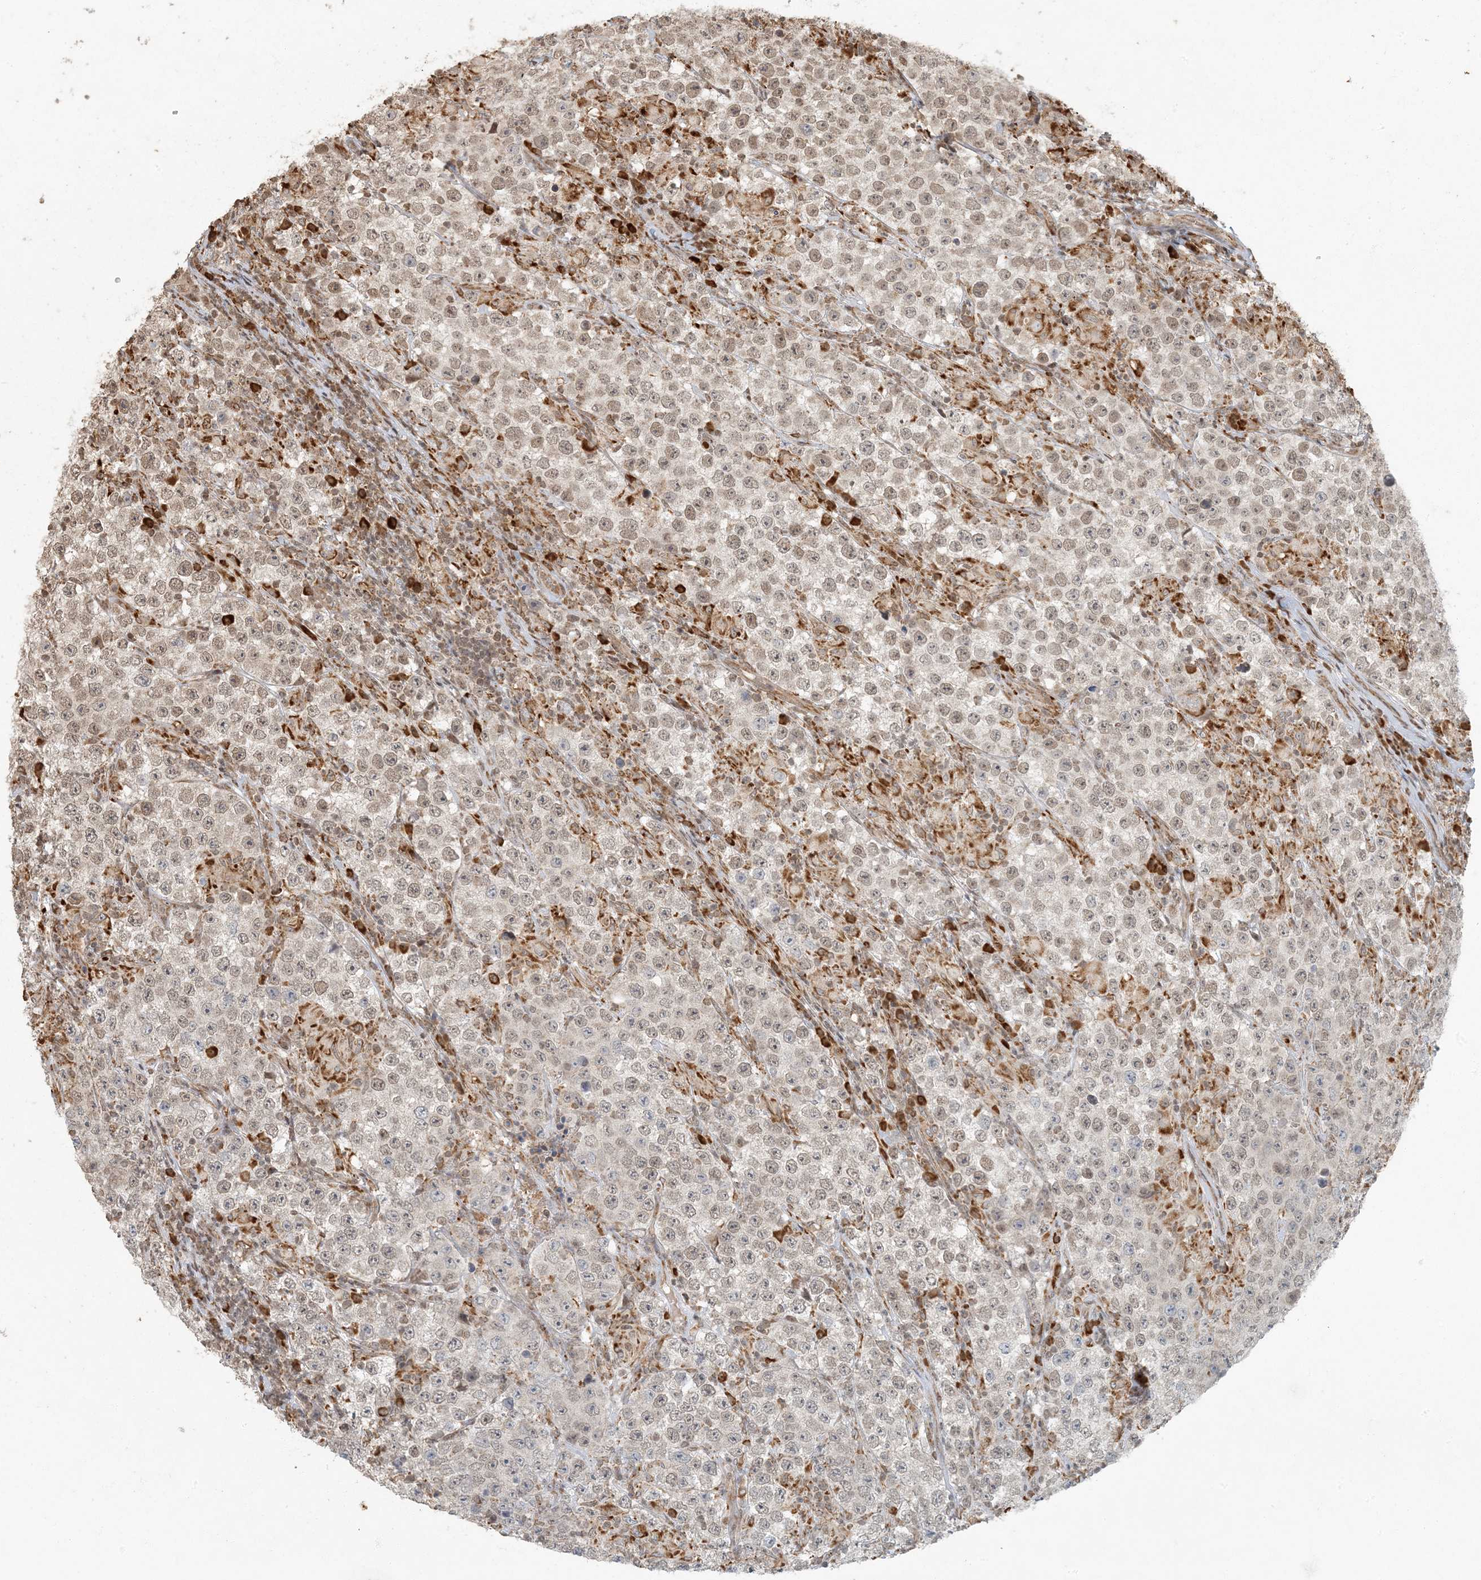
{"staining": {"intensity": "moderate", "quantity": "25%-75%", "location": "nuclear"}, "tissue": "testis cancer", "cell_type": "Tumor cells", "image_type": "cancer", "snomed": [{"axis": "morphology", "description": "Normal tissue, NOS"}, {"axis": "morphology", "description": "Urothelial carcinoma, High grade"}, {"axis": "morphology", "description": "Seminoma, NOS"}, {"axis": "morphology", "description": "Carcinoma, Embryonal, NOS"}, {"axis": "topography", "description": "Urinary bladder"}, {"axis": "topography", "description": "Testis"}], "caption": "Immunohistochemistry (DAB (3,3'-diaminobenzidine)) staining of human testis cancer shows moderate nuclear protein staining in about 25%-75% of tumor cells.", "gene": "AK9", "patient": {"sex": "male", "age": 41}}